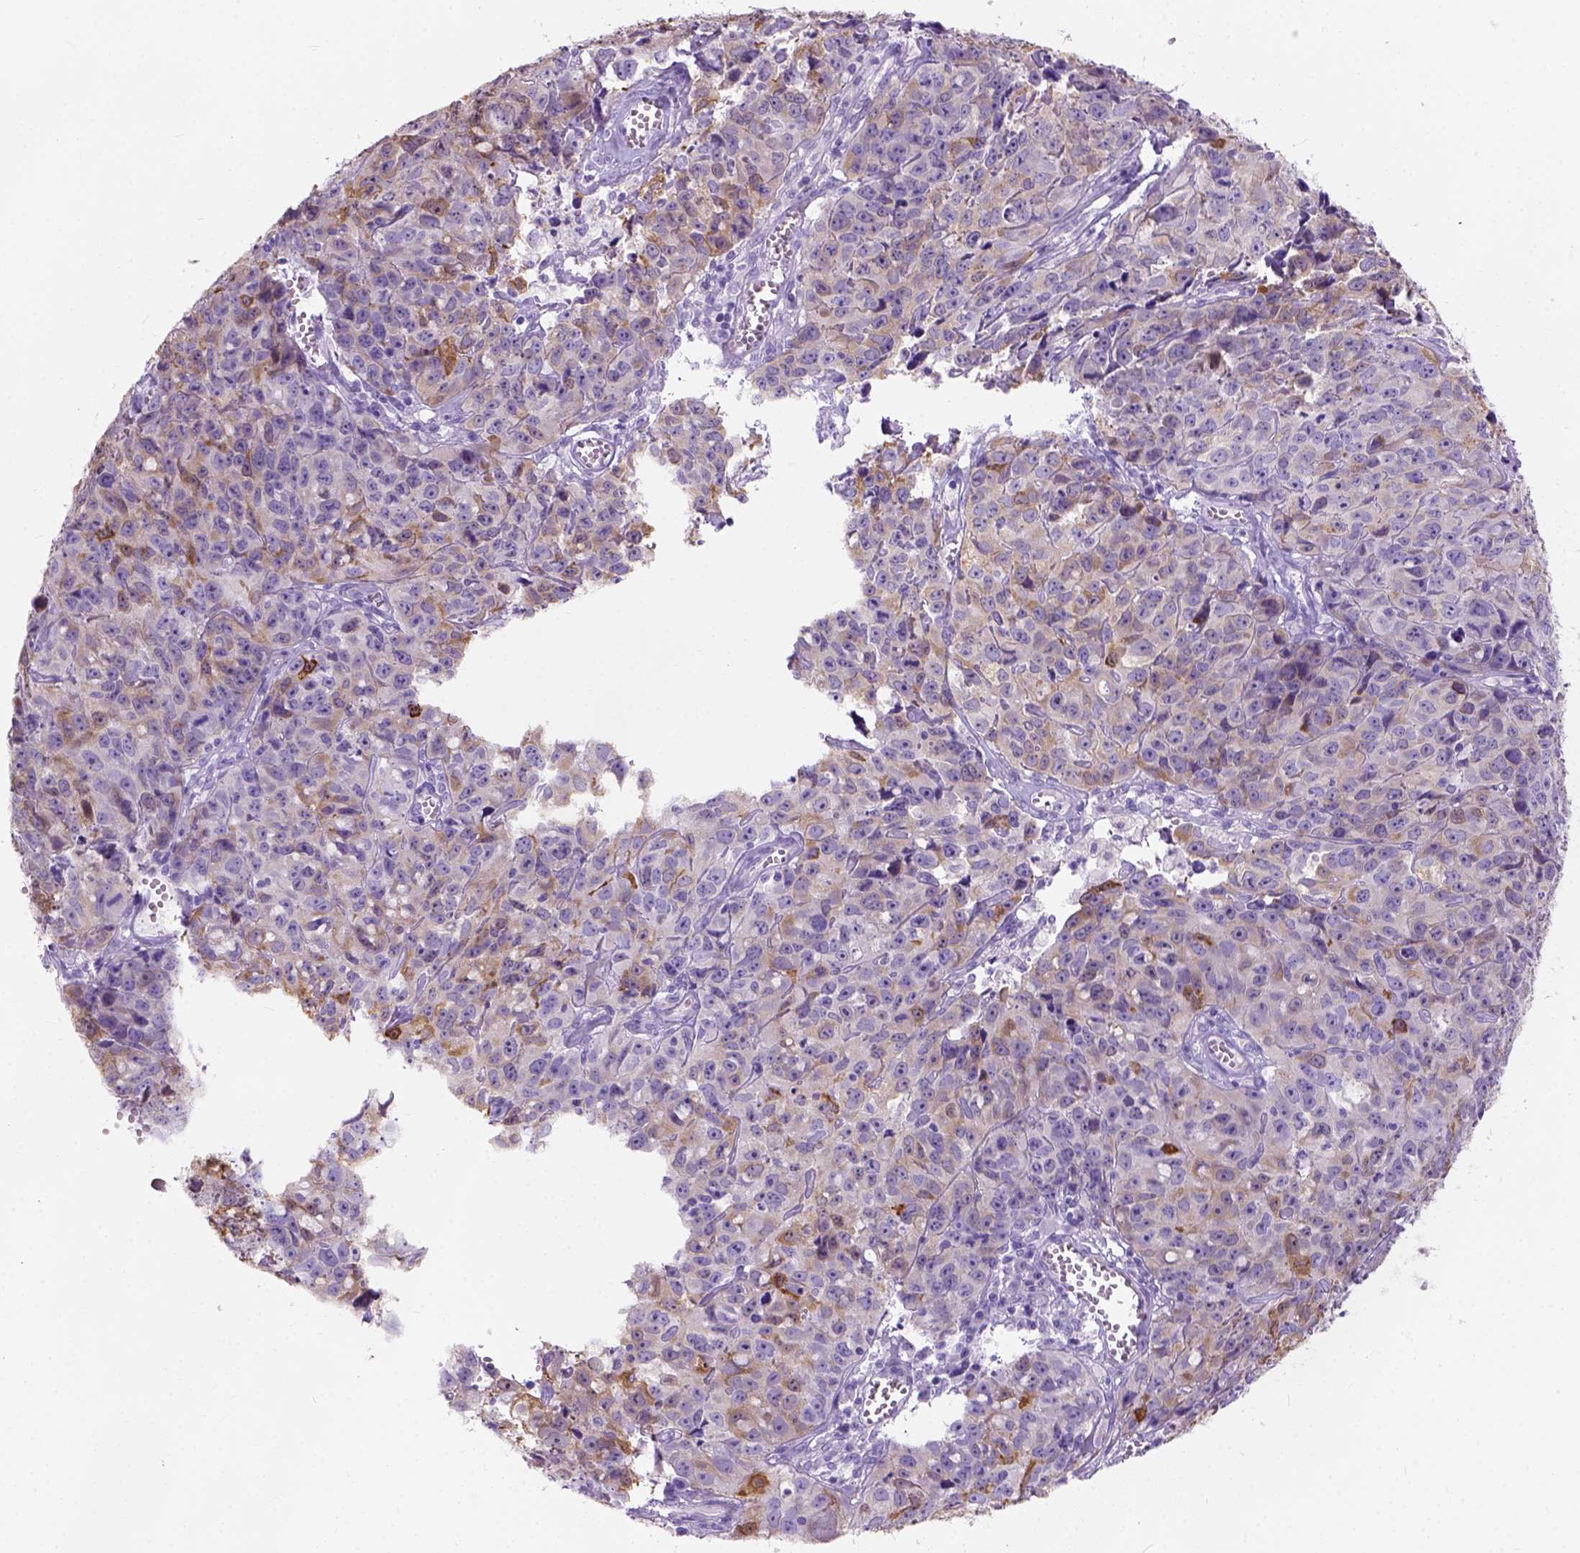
{"staining": {"intensity": "negative", "quantity": "none", "location": "none"}, "tissue": "cervical cancer", "cell_type": "Tumor cells", "image_type": "cancer", "snomed": [{"axis": "morphology", "description": "Squamous cell carcinoma, NOS"}, {"axis": "topography", "description": "Cervix"}], "caption": "Tumor cells are negative for brown protein staining in squamous cell carcinoma (cervical). The staining is performed using DAB (3,3'-diaminobenzidine) brown chromogen with nuclei counter-stained in using hematoxylin.", "gene": "C7orf57", "patient": {"sex": "female", "age": 28}}